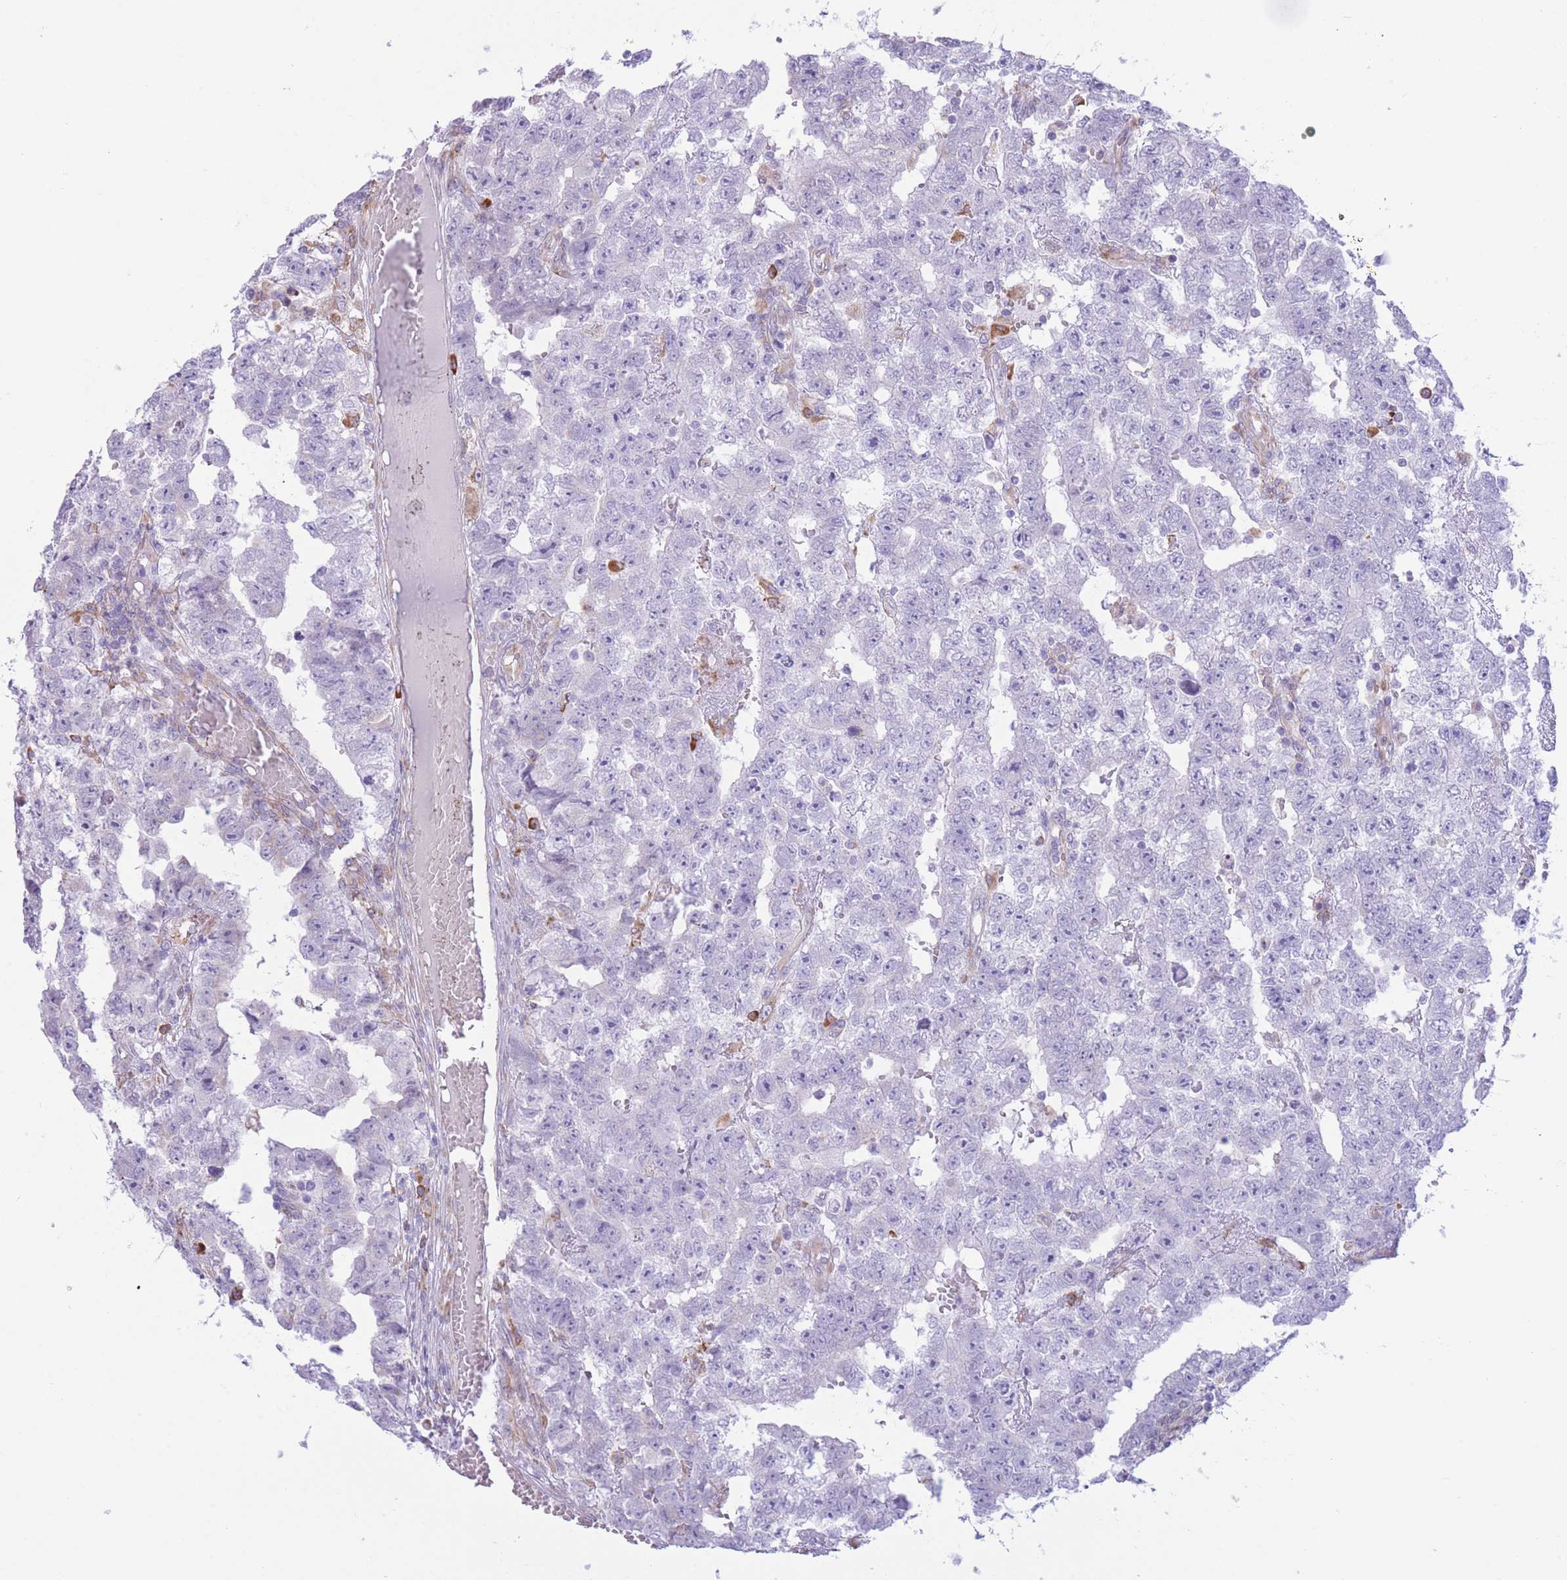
{"staining": {"intensity": "negative", "quantity": "none", "location": "none"}, "tissue": "testis cancer", "cell_type": "Tumor cells", "image_type": "cancer", "snomed": [{"axis": "morphology", "description": "Carcinoma, Embryonal, NOS"}, {"axis": "topography", "description": "Testis"}], "caption": "Immunohistochemical staining of human embryonal carcinoma (testis) reveals no significant positivity in tumor cells.", "gene": "MYDGF", "patient": {"sex": "male", "age": 25}}